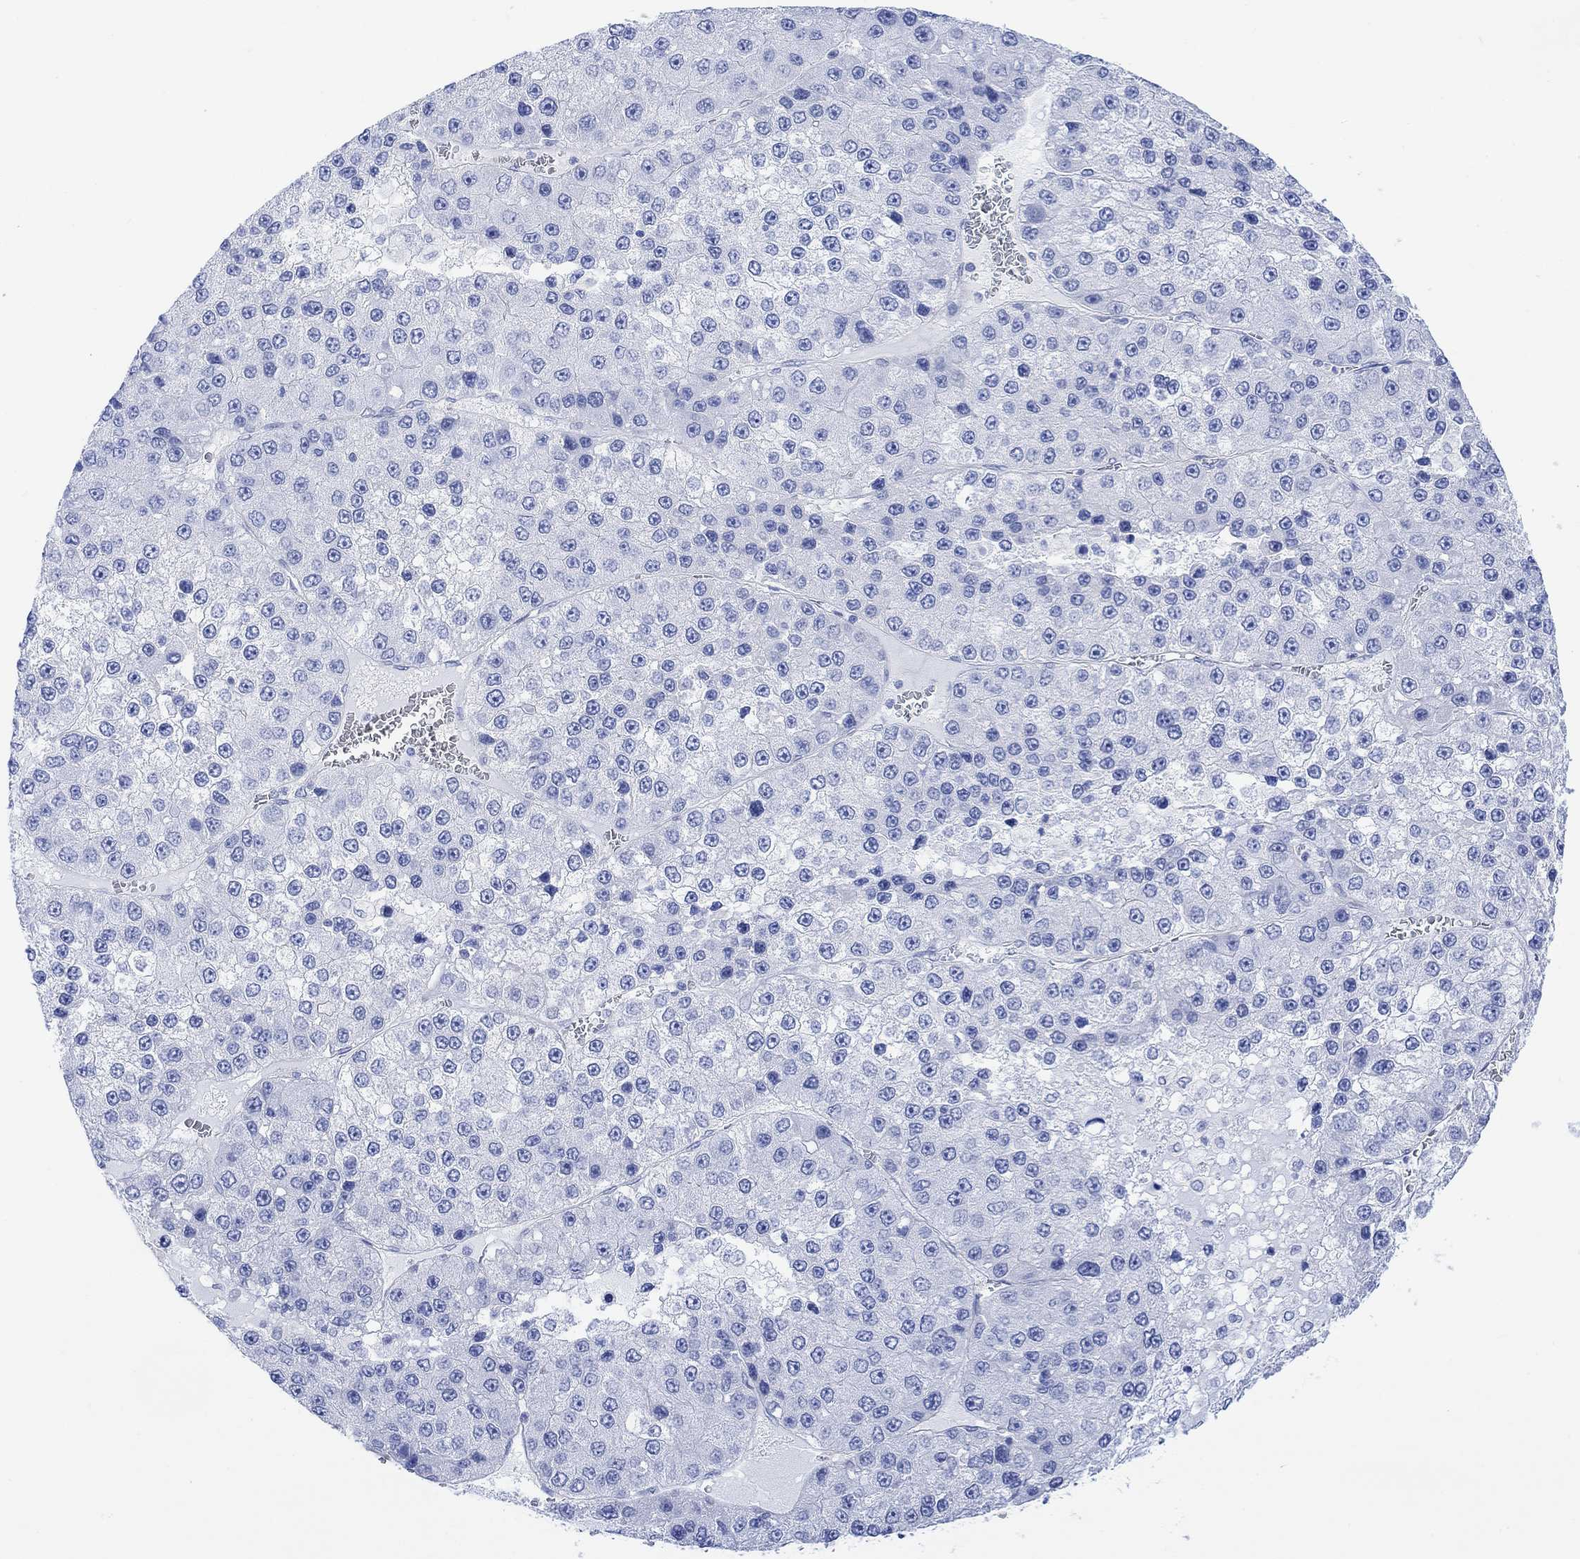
{"staining": {"intensity": "negative", "quantity": "none", "location": "none"}, "tissue": "liver cancer", "cell_type": "Tumor cells", "image_type": "cancer", "snomed": [{"axis": "morphology", "description": "Carcinoma, Hepatocellular, NOS"}, {"axis": "topography", "description": "Liver"}], "caption": "Immunohistochemical staining of human liver cancer (hepatocellular carcinoma) displays no significant expression in tumor cells. (IHC, brightfield microscopy, high magnification).", "gene": "TLDC2", "patient": {"sex": "female", "age": 73}}